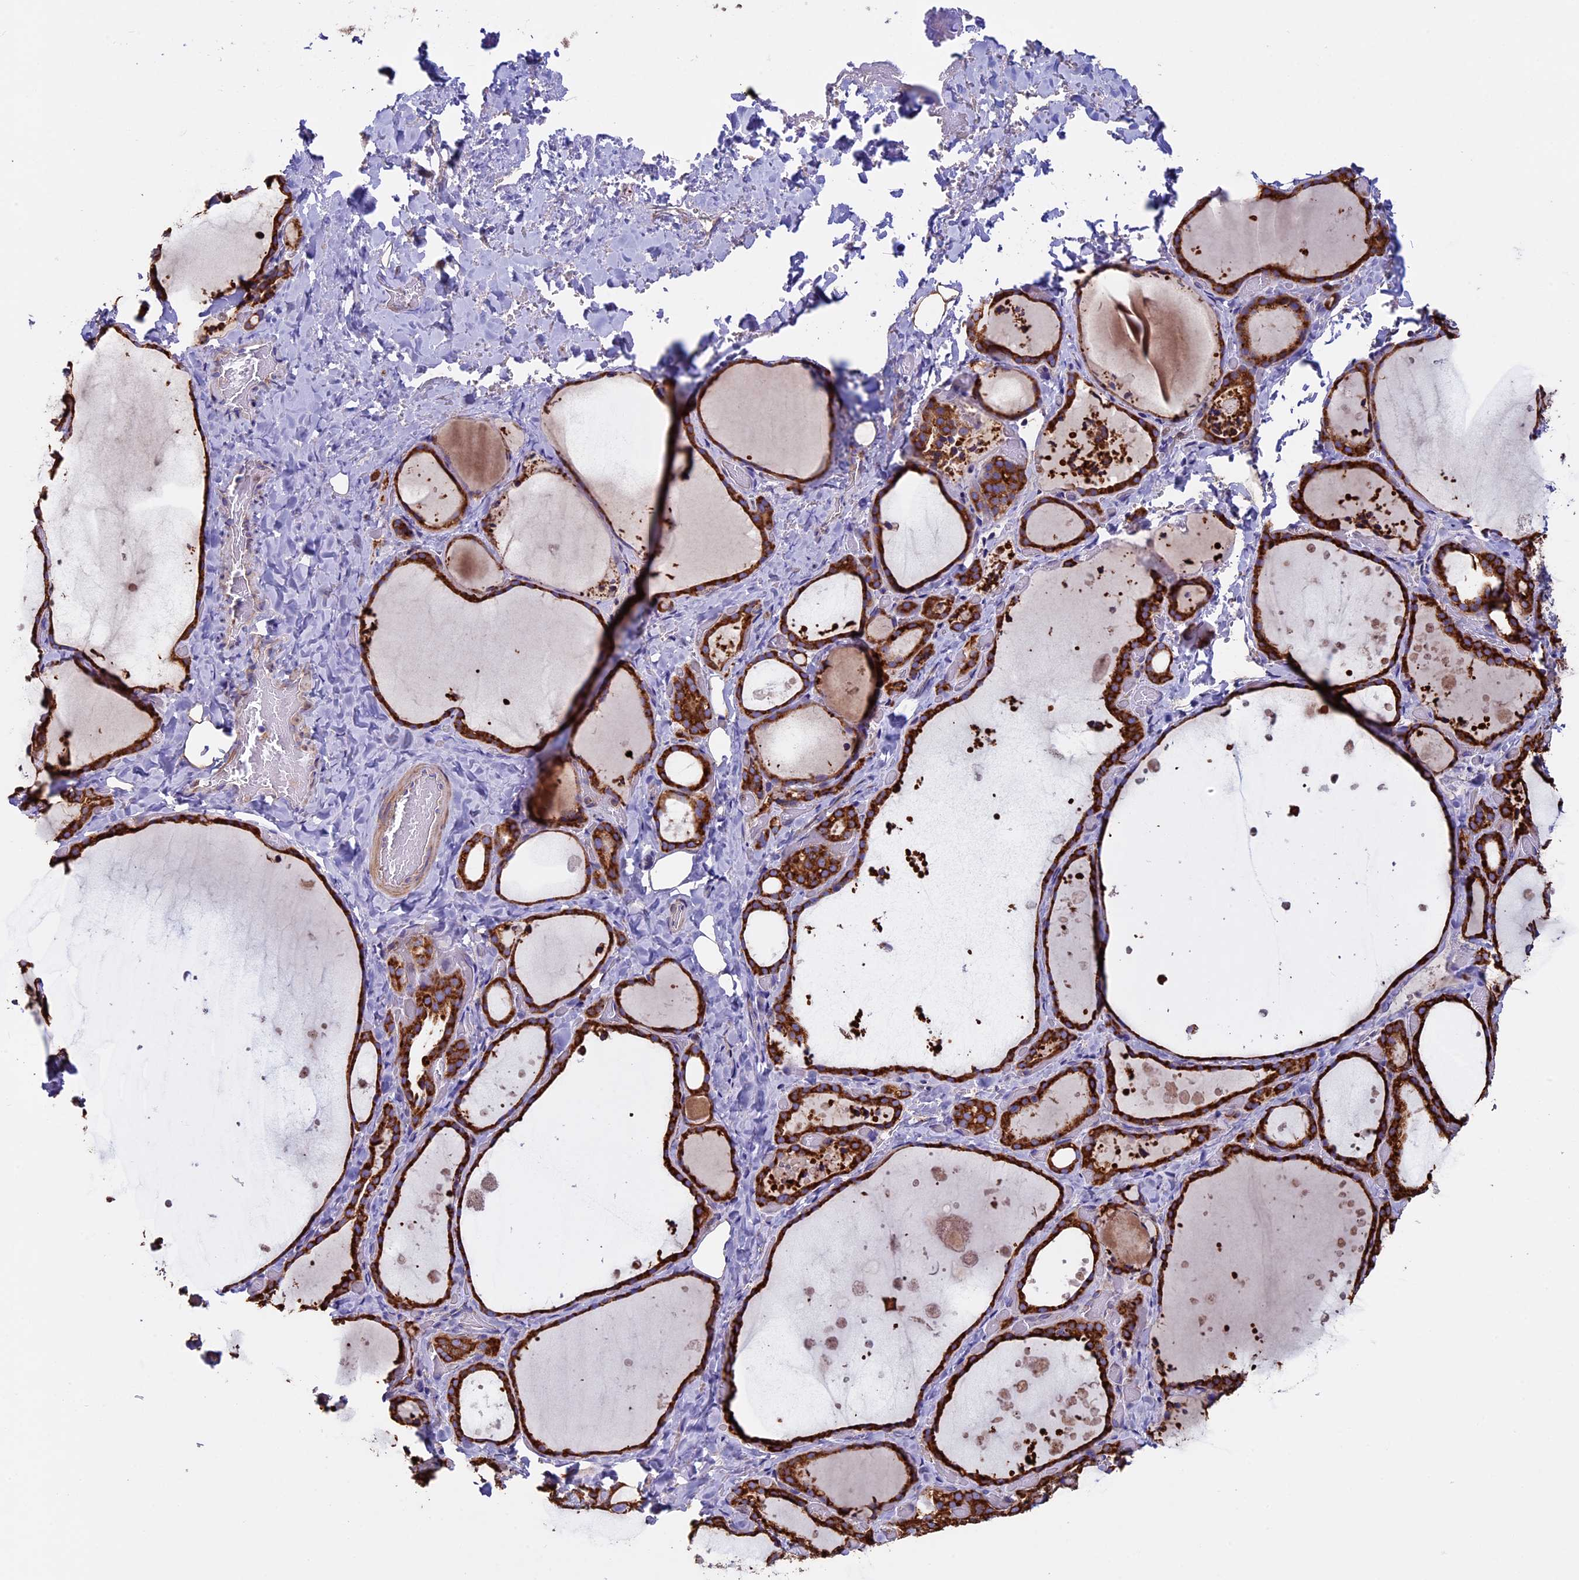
{"staining": {"intensity": "strong", "quantity": ">75%", "location": "cytoplasmic/membranous"}, "tissue": "thyroid gland", "cell_type": "Glandular cells", "image_type": "normal", "snomed": [{"axis": "morphology", "description": "Normal tissue, NOS"}, {"axis": "topography", "description": "Thyroid gland"}], "caption": "A high-resolution image shows immunohistochemistry (IHC) staining of unremarkable thyroid gland, which reveals strong cytoplasmic/membranous positivity in about >75% of glandular cells. (Stains: DAB (3,3'-diaminobenzidine) in brown, nuclei in blue, Microscopy: brightfield microscopy at high magnification).", "gene": "BTBD3", "patient": {"sex": "female", "age": 44}}